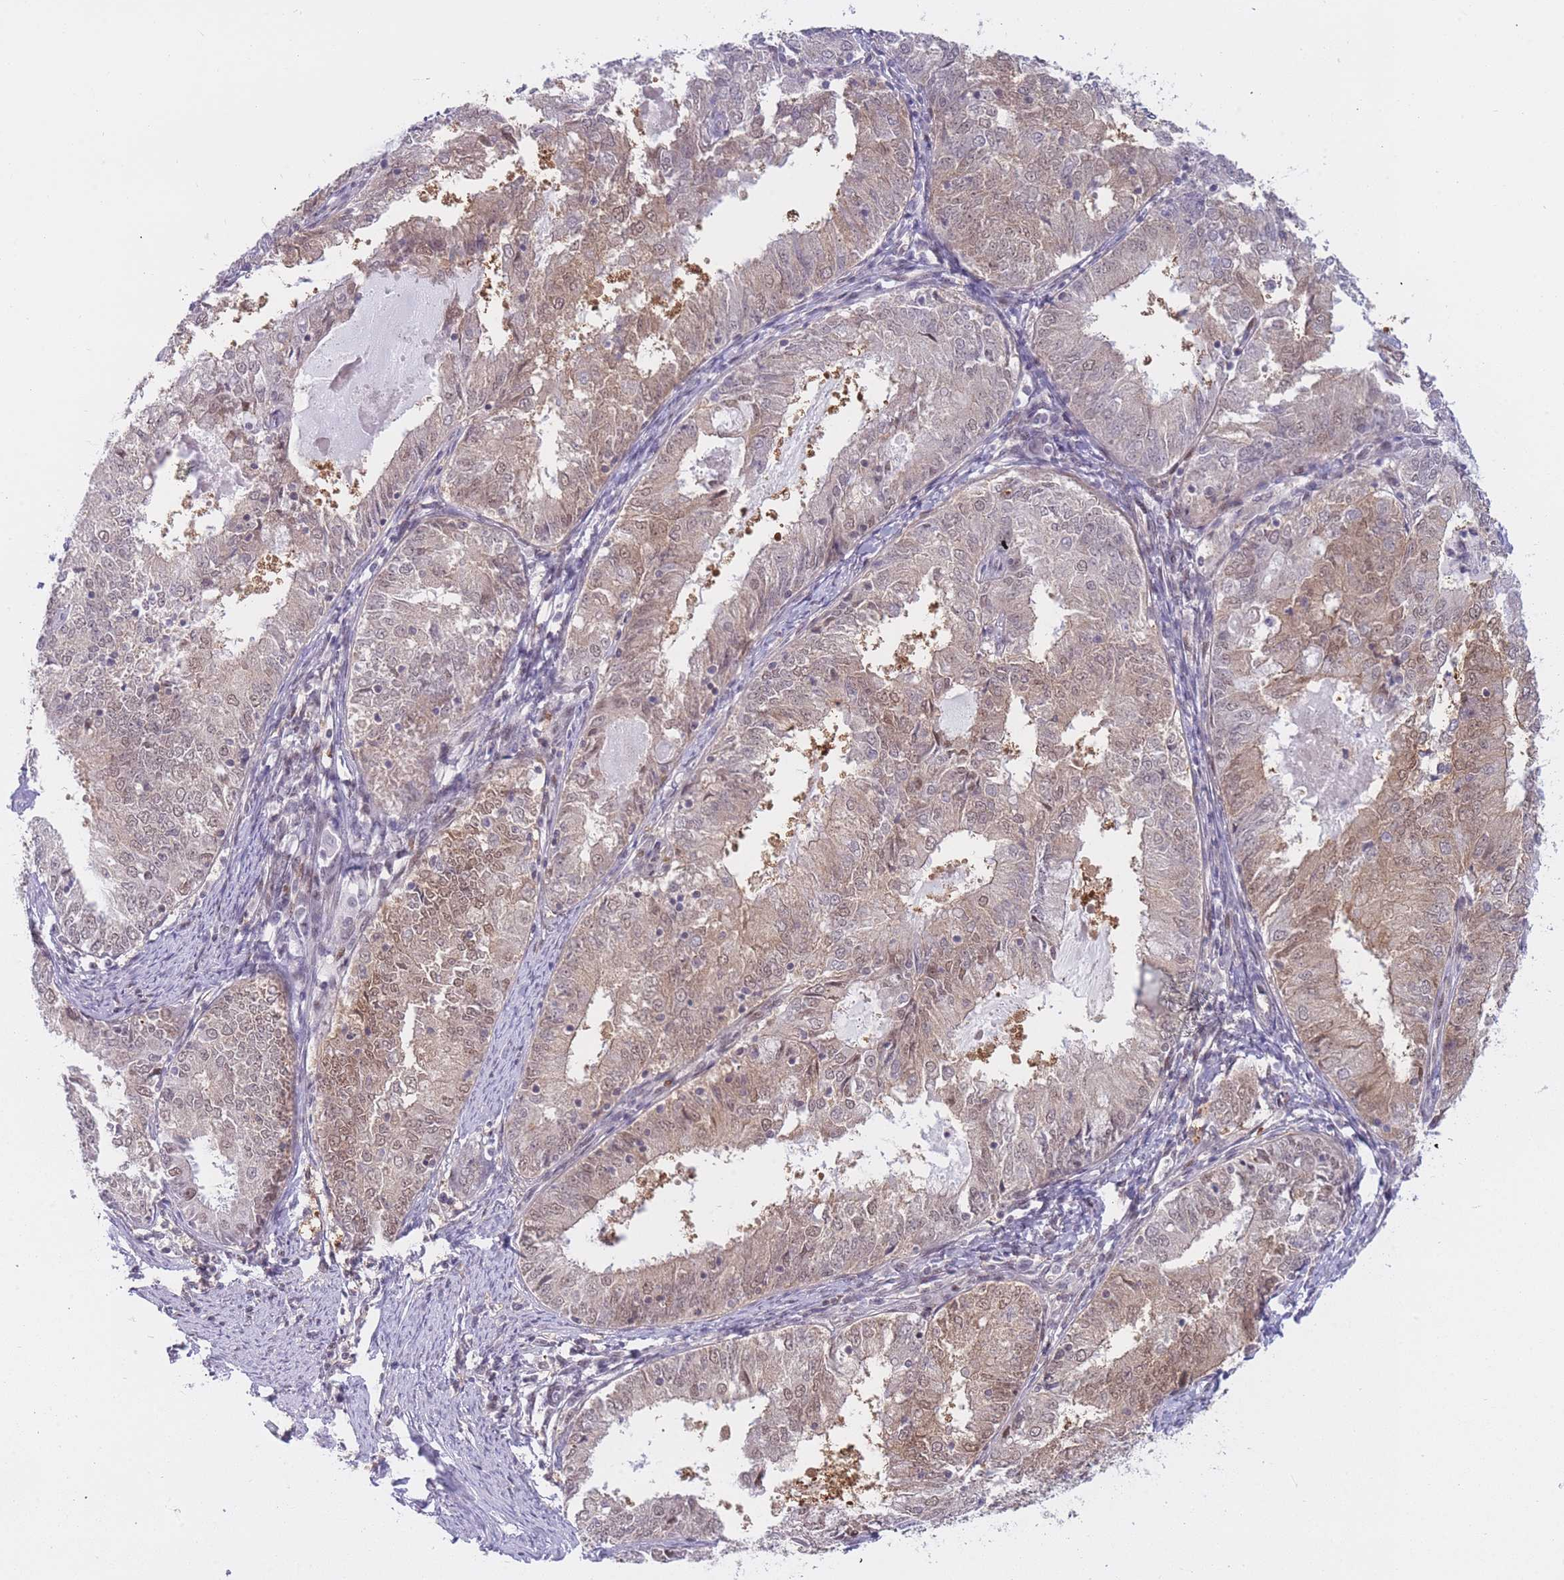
{"staining": {"intensity": "moderate", "quantity": ">75%", "location": "nuclear"}, "tissue": "endometrial cancer", "cell_type": "Tumor cells", "image_type": "cancer", "snomed": [{"axis": "morphology", "description": "Adenocarcinoma, NOS"}, {"axis": "topography", "description": "Endometrium"}], "caption": "Immunohistochemistry (IHC) of human endometrial cancer shows medium levels of moderate nuclear positivity in about >75% of tumor cells. (DAB IHC with brightfield microscopy, high magnification).", "gene": "DEAF1", "patient": {"sex": "female", "age": 57}}